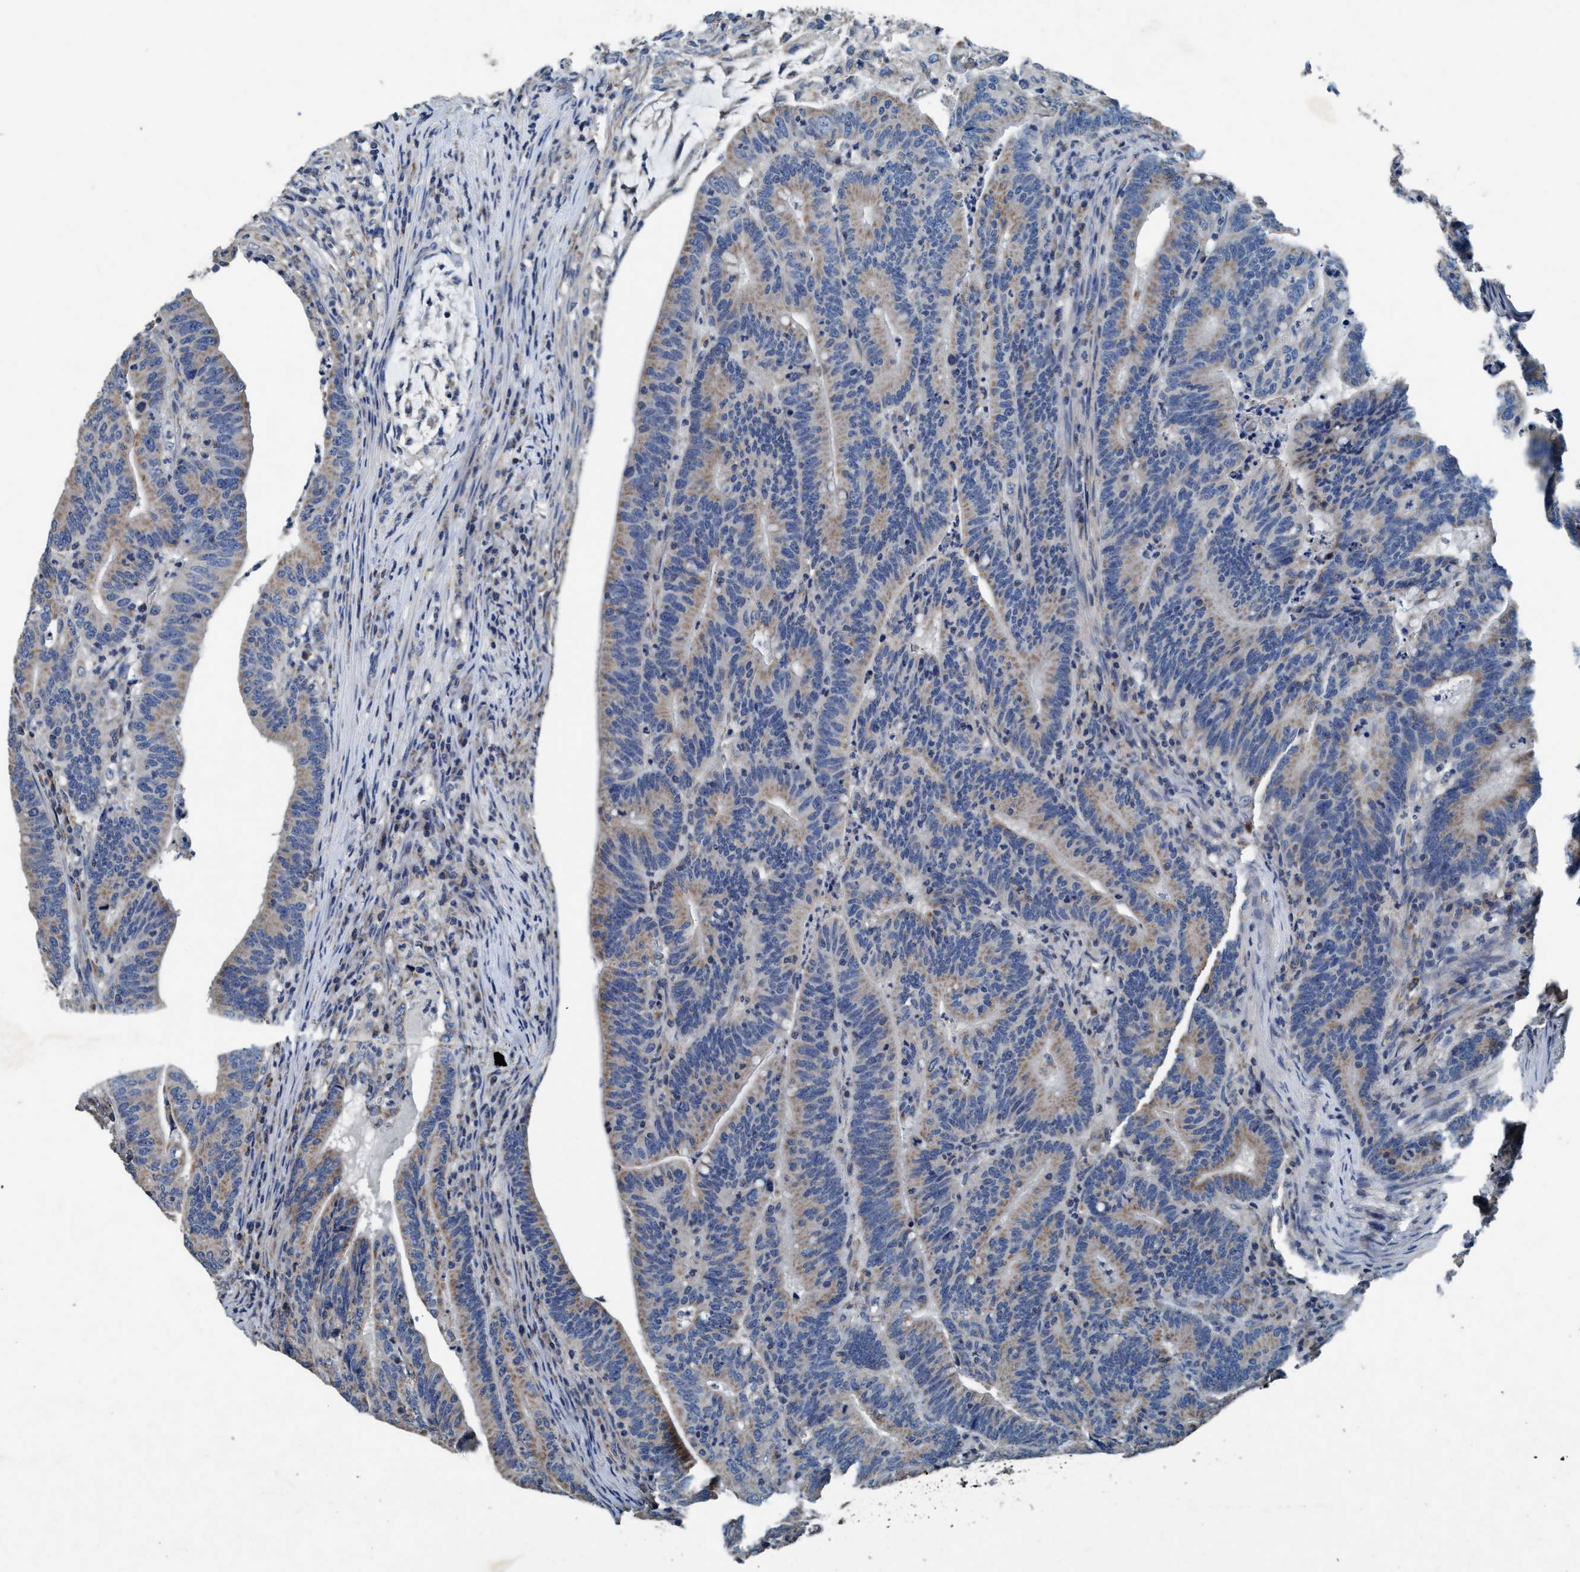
{"staining": {"intensity": "weak", "quantity": "25%-75%", "location": "cytoplasmic/membranous"}, "tissue": "colorectal cancer", "cell_type": "Tumor cells", "image_type": "cancer", "snomed": [{"axis": "morphology", "description": "Adenocarcinoma, NOS"}, {"axis": "topography", "description": "Colon"}], "caption": "Immunohistochemical staining of colorectal cancer (adenocarcinoma) demonstrates low levels of weak cytoplasmic/membranous protein positivity in about 25%-75% of tumor cells.", "gene": "ANKFN1", "patient": {"sex": "female", "age": 66}}